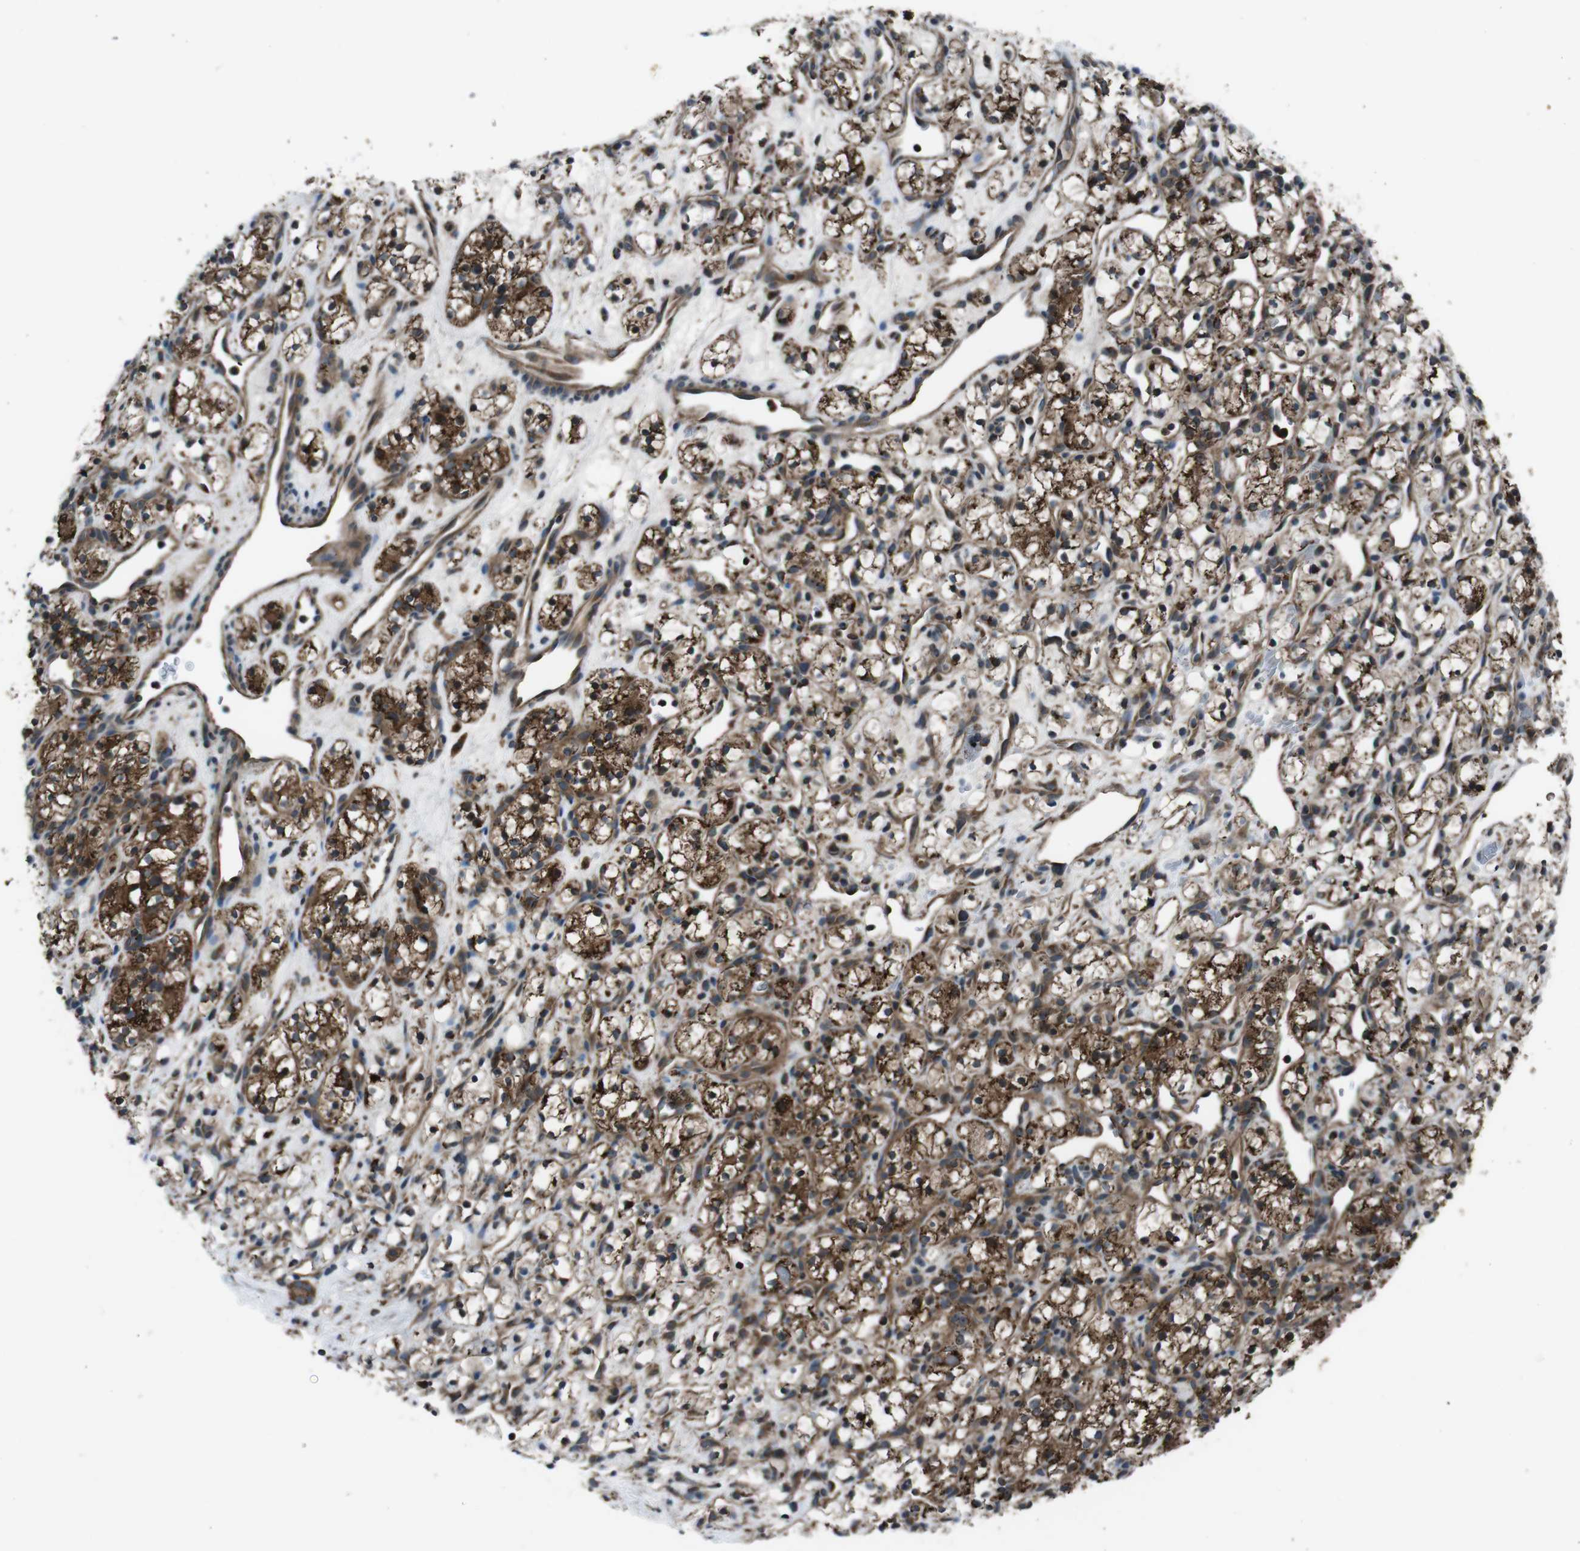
{"staining": {"intensity": "strong", "quantity": ">75%", "location": "cytoplasmic/membranous"}, "tissue": "renal cancer", "cell_type": "Tumor cells", "image_type": "cancer", "snomed": [{"axis": "morphology", "description": "Adenocarcinoma, NOS"}, {"axis": "topography", "description": "Kidney"}], "caption": "About >75% of tumor cells in human renal cancer (adenocarcinoma) demonstrate strong cytoplasmic/membranous protein expression as visualized by brown immunohistochemical staining.", "gene": "SLC27A4", "patient": {"sex": "female", "age": 60}}